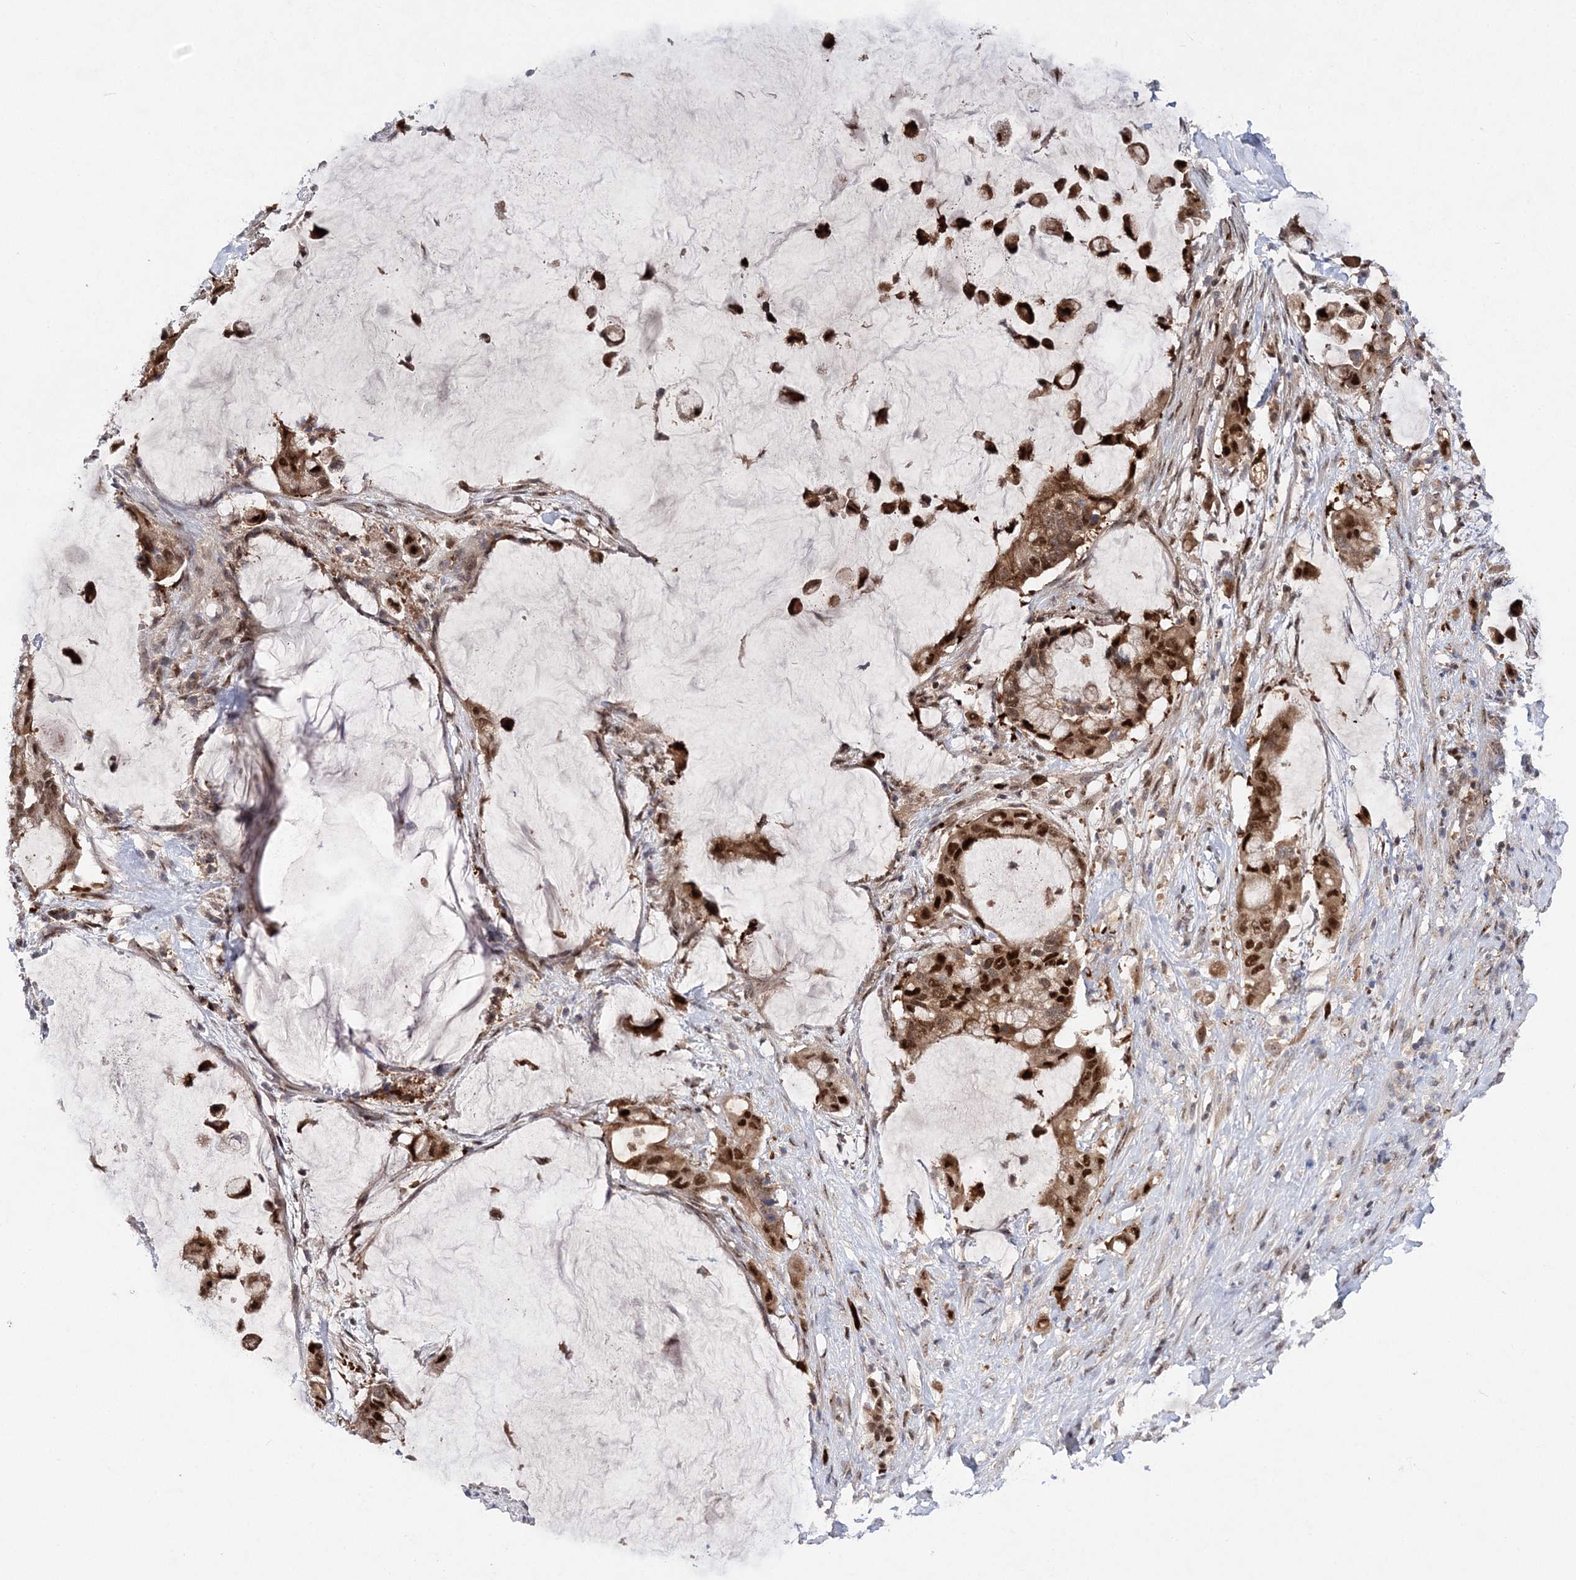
{"staining": {"intensity": "moderate", "quantity": ">75%", "location": "cytoplasmic/membranous,nuclear"}, "tissue": "pancreatic cancer", "cell_type": "Tumor cells", "image_type": "cancer", "snomed": [{"axis": "morphology", "description": "Adenocarcinoma, NOS"}, {"axis": "topography", "description": "Pancreas"}], "caption": "IHC of pancreatic cancer demonstrates medium levels of moderate cytoplasmic/membranous and nuclear expression in about >75% of tumor cells. (brown staining indicates protein expression, while blue staining denotes nuclei).", "gene": "NIF3L1", "patient": {"sex": "male", "age": 41}}